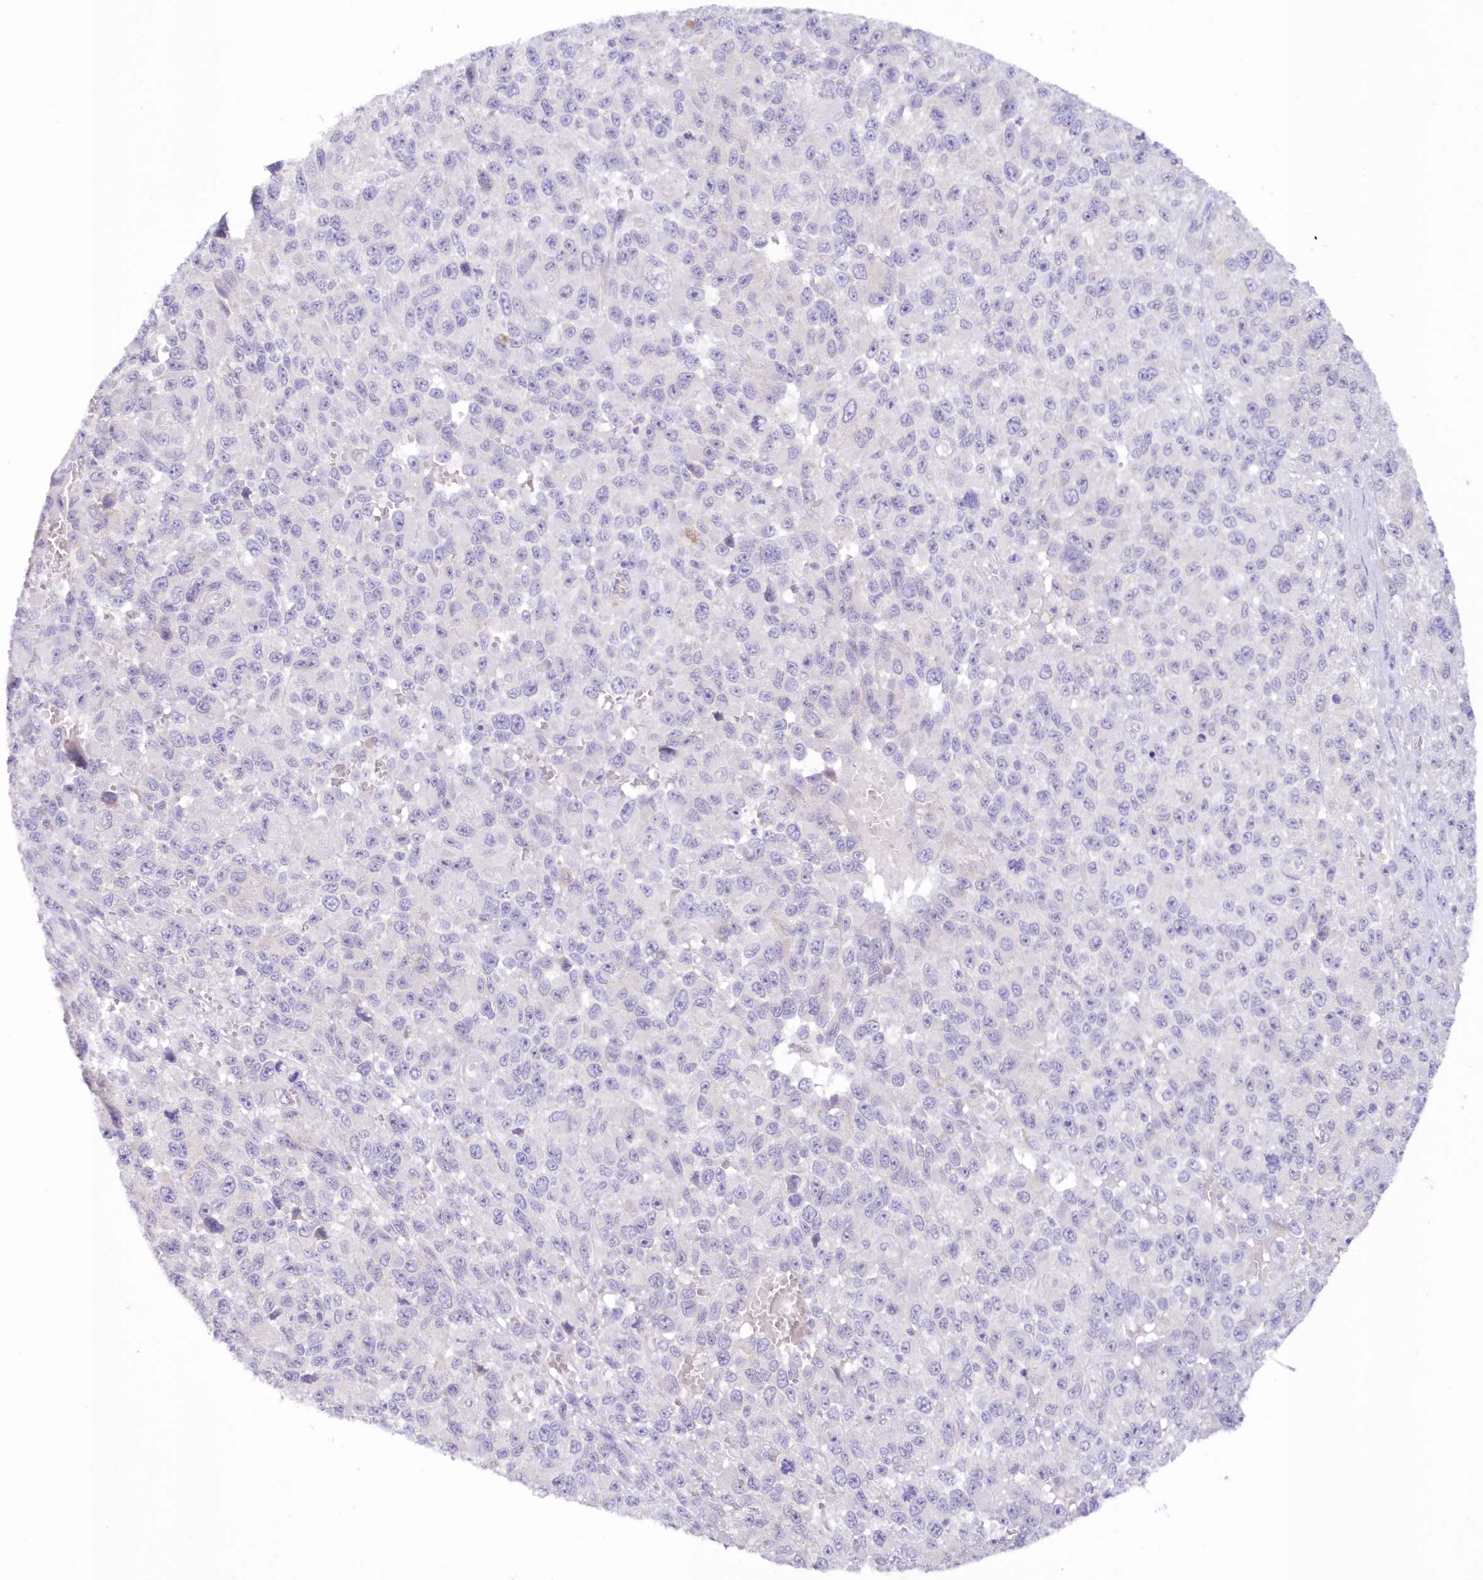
{"staining": {"intensity": "negative", "quantity": "none", "location": "none"}, "tissue": "melanoma", "cell_type": "Tumor cells", "image_type": "cancer", "snomed": [{"axis": "morphology", "description": "Malignant melanoma, NOS"}, {"axis": "topography", "description": "Skin"}], "caption": "The immunohistochemistry micrograph has no significant positivity in tumor cells of melanoma tissue.", "gene": "SNED1", "patient": {"sex": "female", "age": 96}}